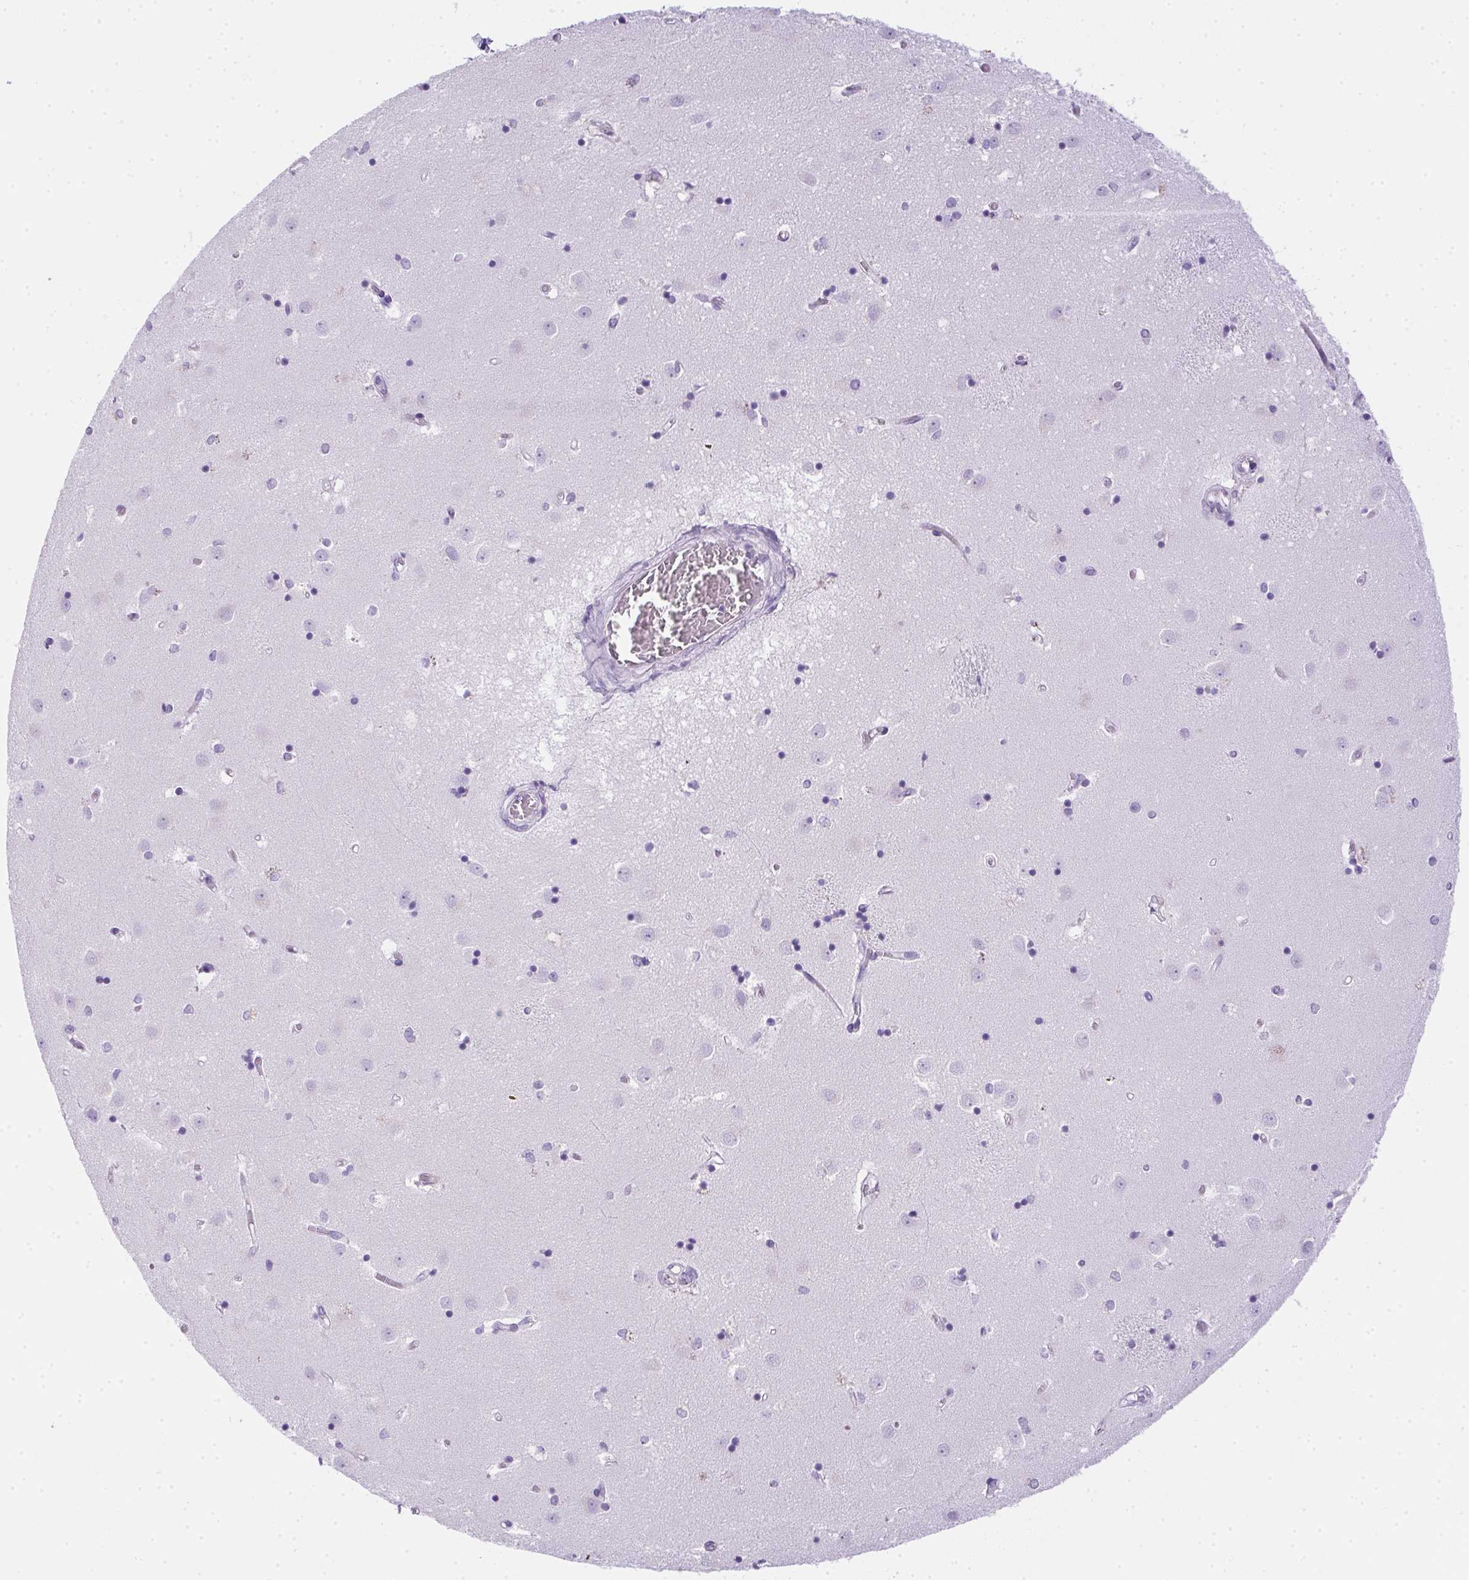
{"staining": {"intensity": "negative", "quantity": "none", "location": "none"}, "tissue": "caudate", "cell_type": "Glial cells", "image_type": "normal", "snomed": [{"axis": "morphology", "description": "Normal tissue, NOS"}, {"axis": "topography", "description": "Lateral ventricle wall"}], "caption": "Immunohistochemistry of normal human caudate exhibits no expression in glial cells.", "gene": "SPACA5B", "patient": {"sex": "male", "age": 54}}